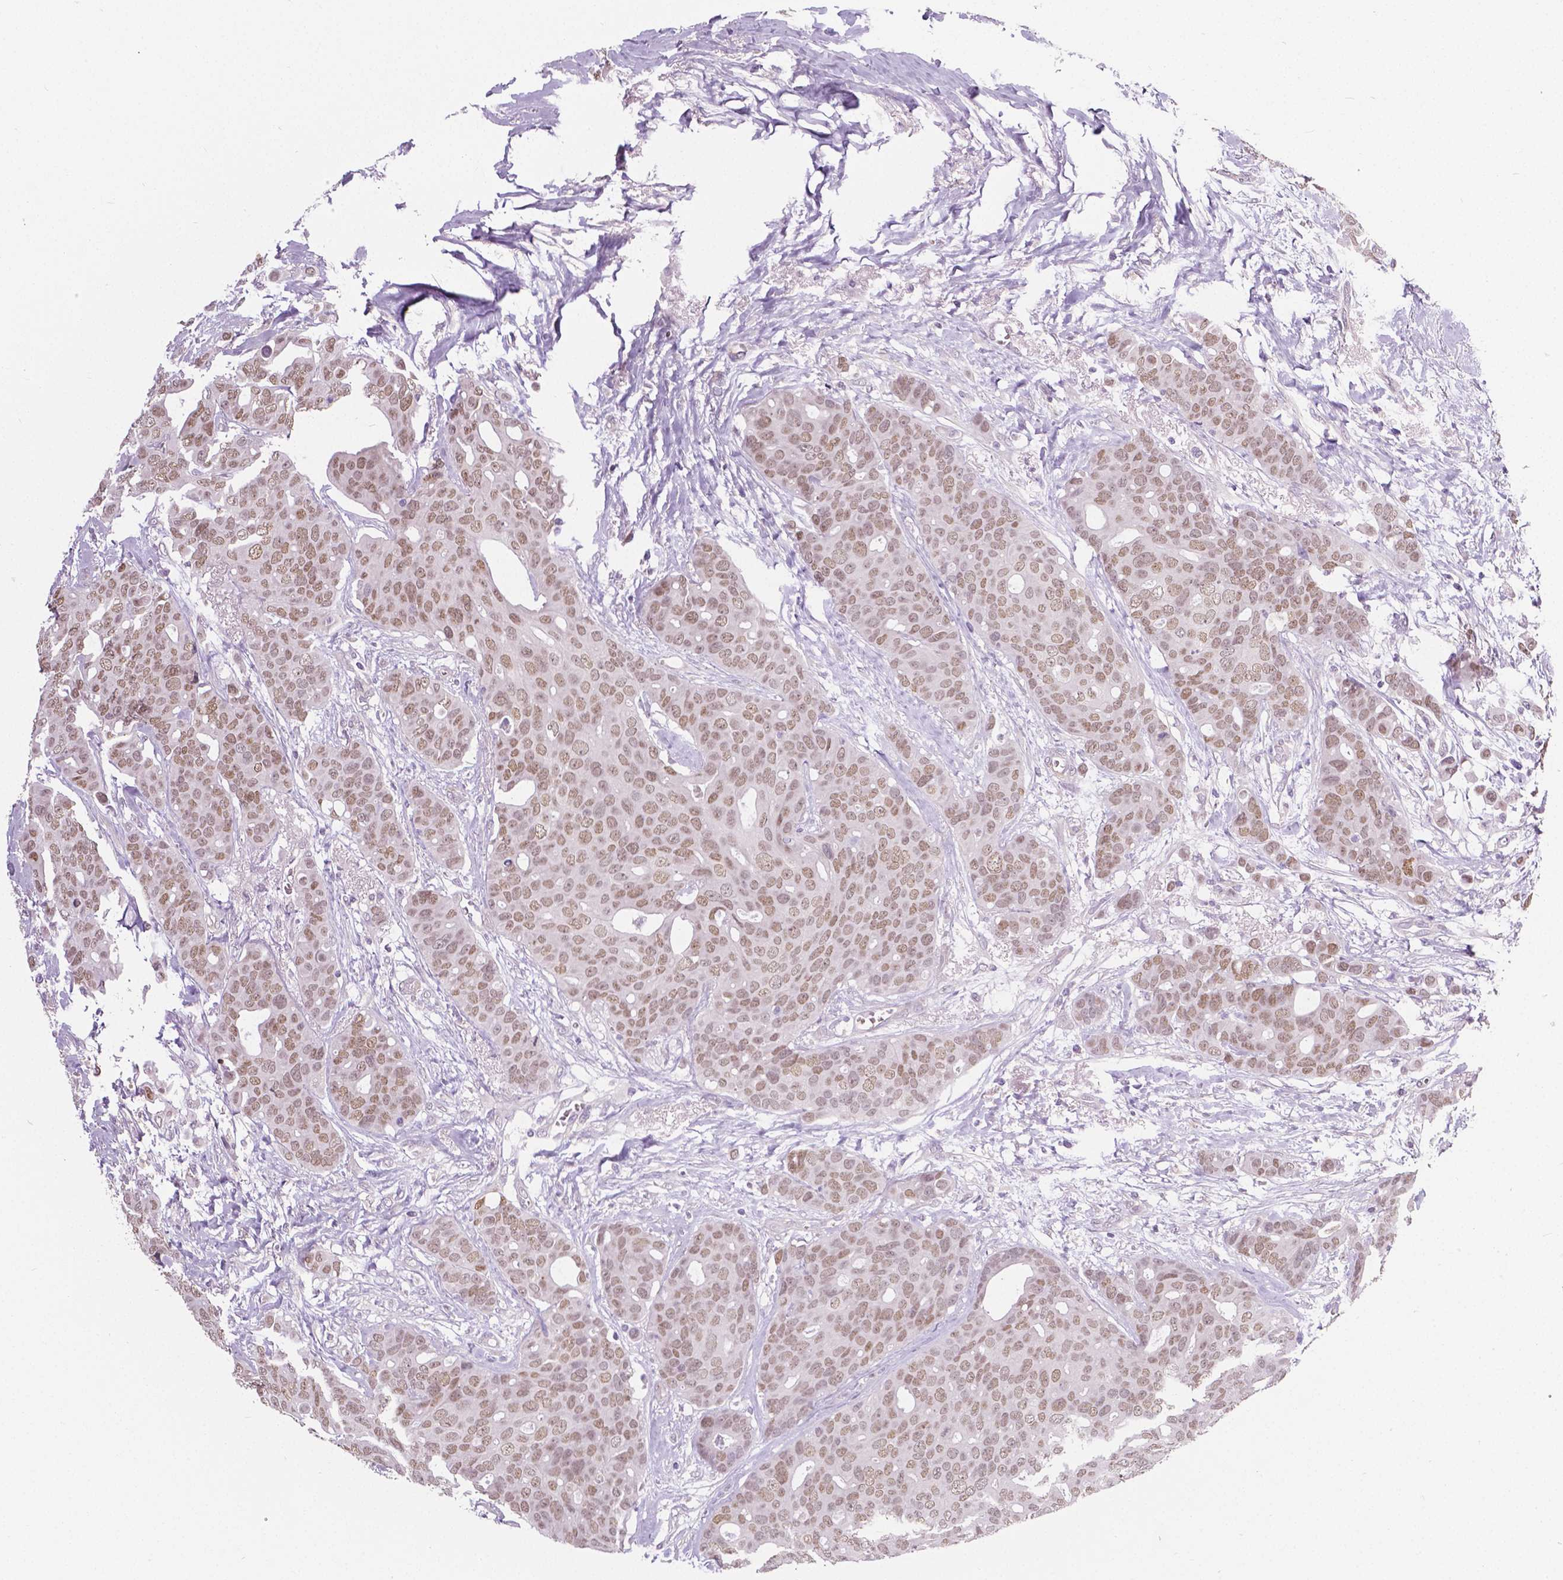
{"staining": {"intensity": "moderate", "quantity": ">75%", "location": "nuclear"}, "tissue": "breast cancer", "cell_type": "Tumor cells", "image_type": "cancer", "snomed": [{"axis": "morphology", "description": "Duct carcinoma"}, {"axis": "topography", "description": "Breast"}], "caption": "Breast invasive ductal carcinoma stained with DAB immunohistochemistry (IHC) exhibits medium levels of moderate nuclear expression in about >75% of tumor cells.", "gene": "FOXA1", "patient": {"sex": "female", "age": 54}}